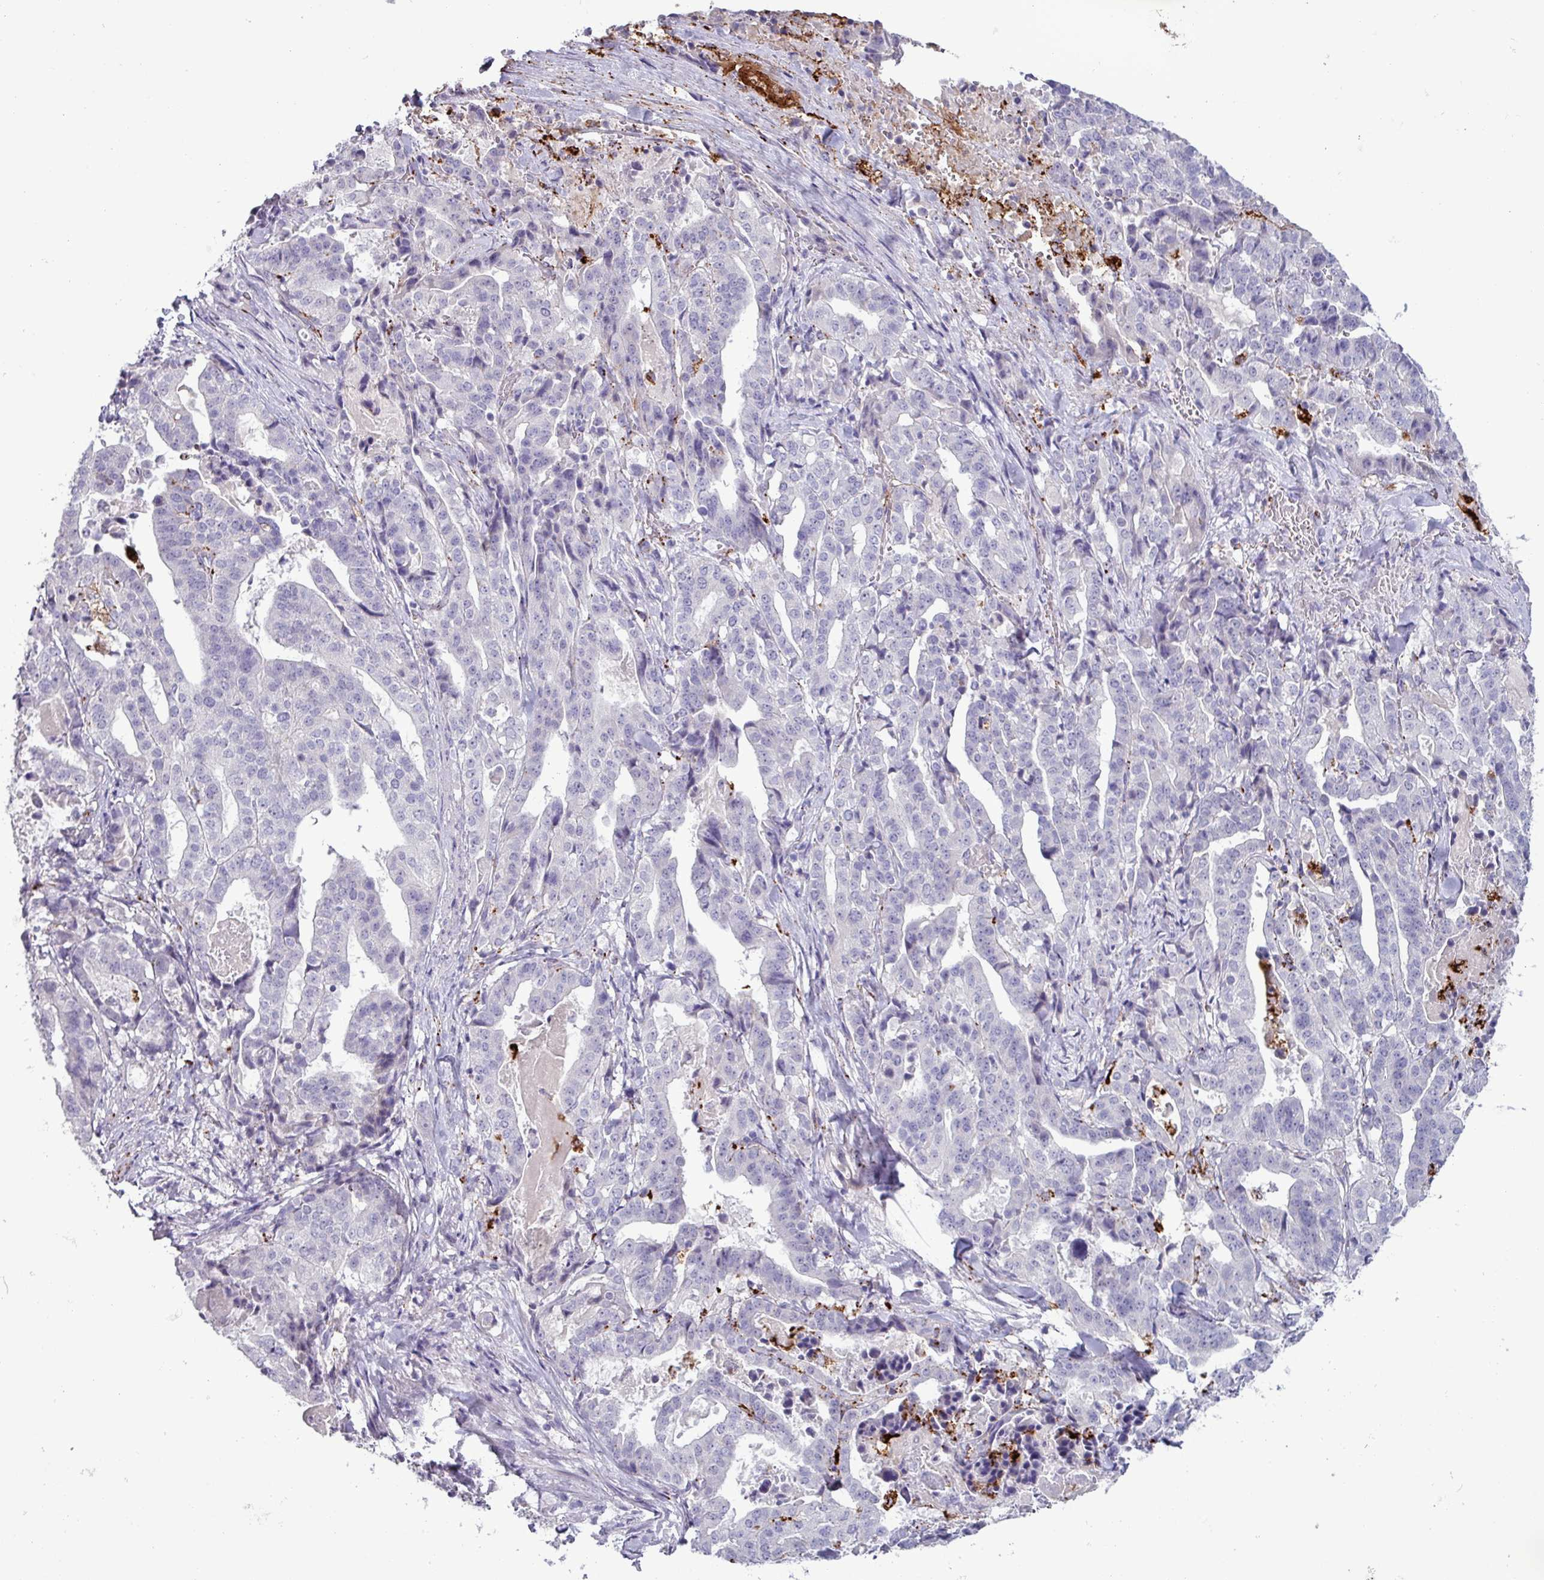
{"staining": {"intensity": "negative", "quantity": "none", "location": "none"}, "tissue": "stomach cancer", "cell_type": "Tumor cells", "image_type": "cancer", "snomed": [{"axis": "morphology", "description": "Adenocarcinoma, NOS"}, {"axis": "topography", "description": "Stomach"}], "caption": "Stomach adenocarcinoma was stained to show a protein in brown. There is no significant expression in tumor cells. (DAB (3,3'-diaminobenzidine) immunohistochemistry (IHC) visualized using brightfield microscopy, high magnification).", "gene": "PLIN2", "patient": {"sex": "male", "age": 48}}